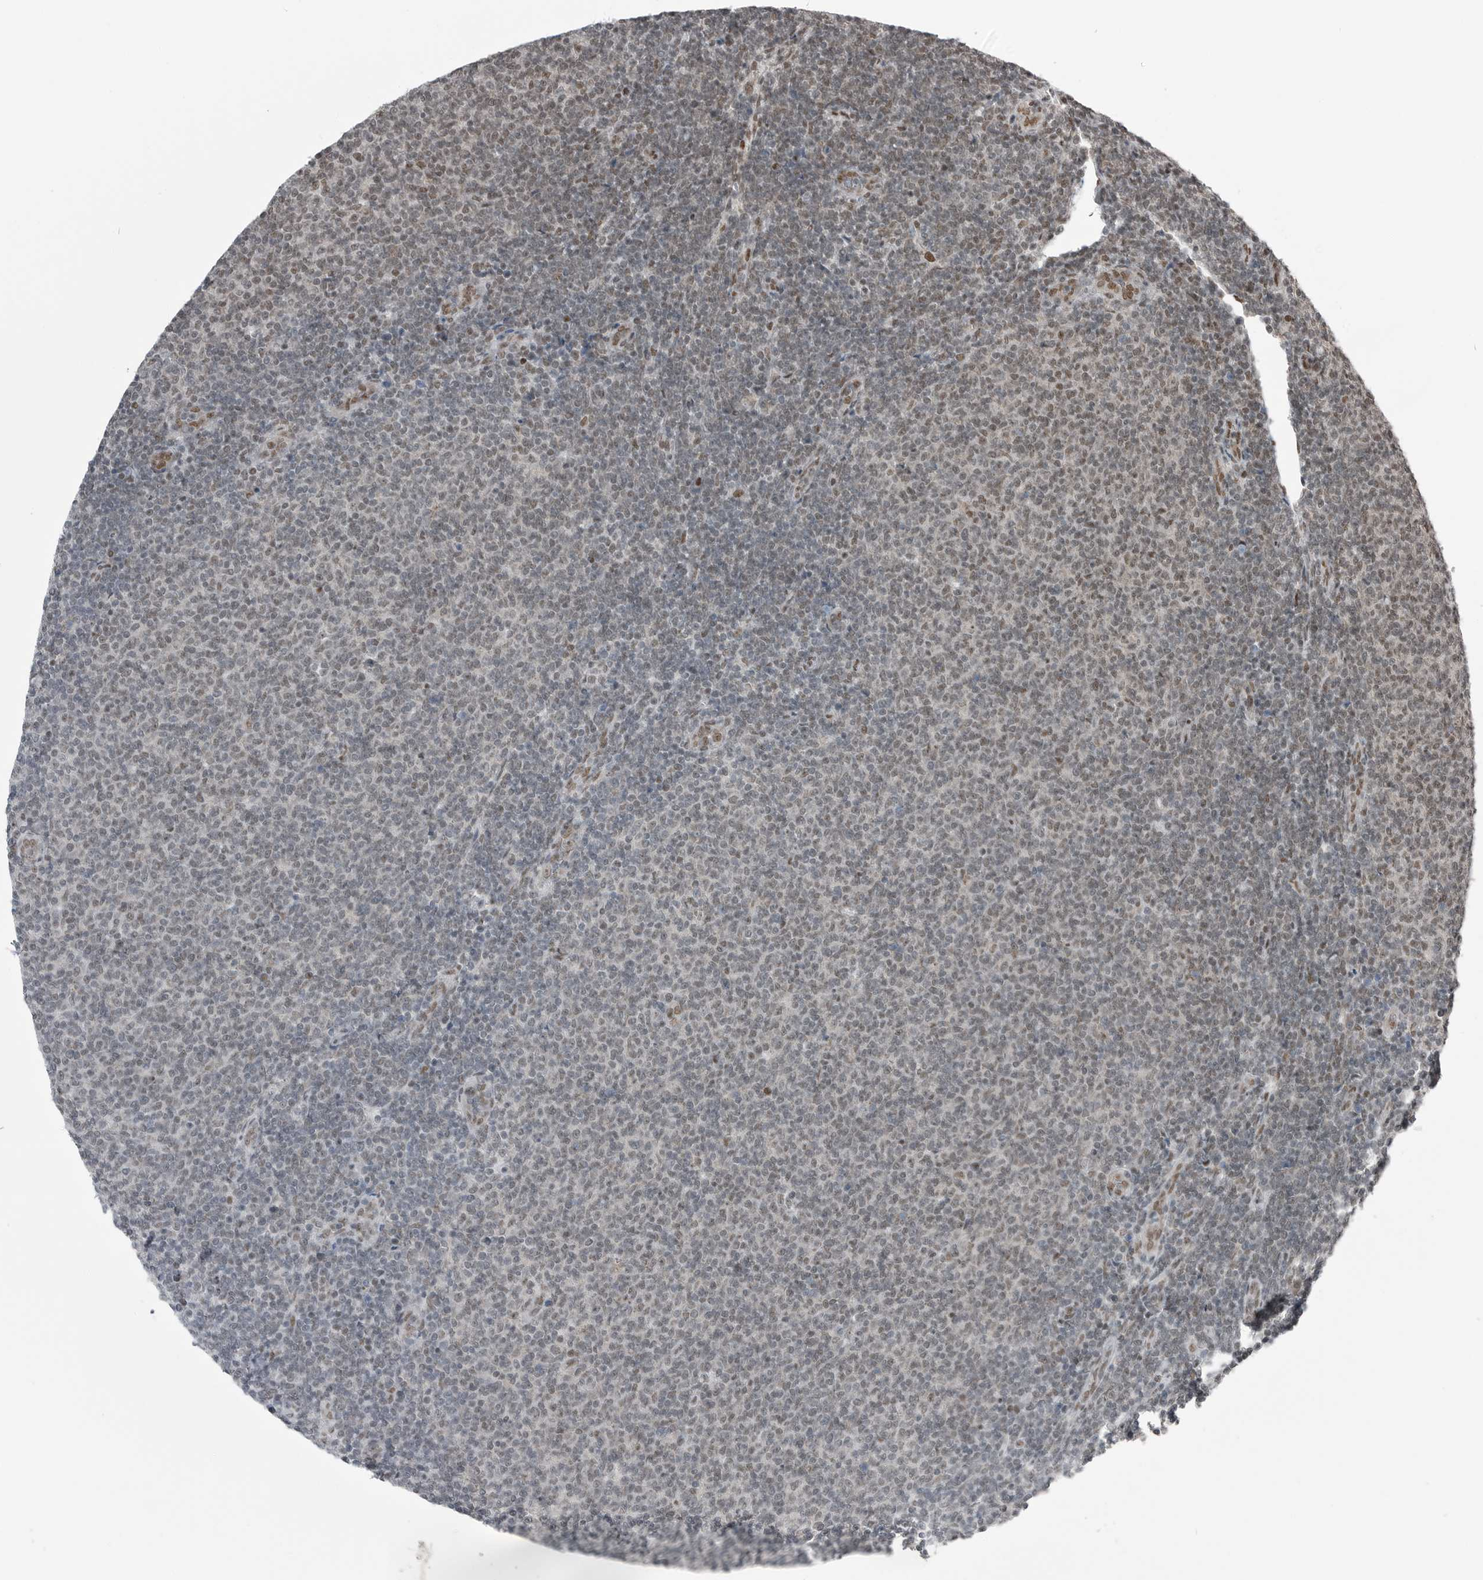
{"staining": {"intensity": "weak", "quantity": "25%-75%", "location": "nuclear"}, "tissue": "lymphoma", "cell_type": "Tumor cells", "image_type": "cancer", "snomed": [{"axis": "morphology", "description": "Malignant lymphoma, non-Hodgkin's type, Low grade"}, {"axis": "topography", "description": "Lymph node"}], "caption": "Protein staining of lymphoma tissue reveals weak nuclear positivity in approximately 25%-75% of tumor cells.", "gene": "BLZF1", "patient": {"sex": "male", "age": 66}}